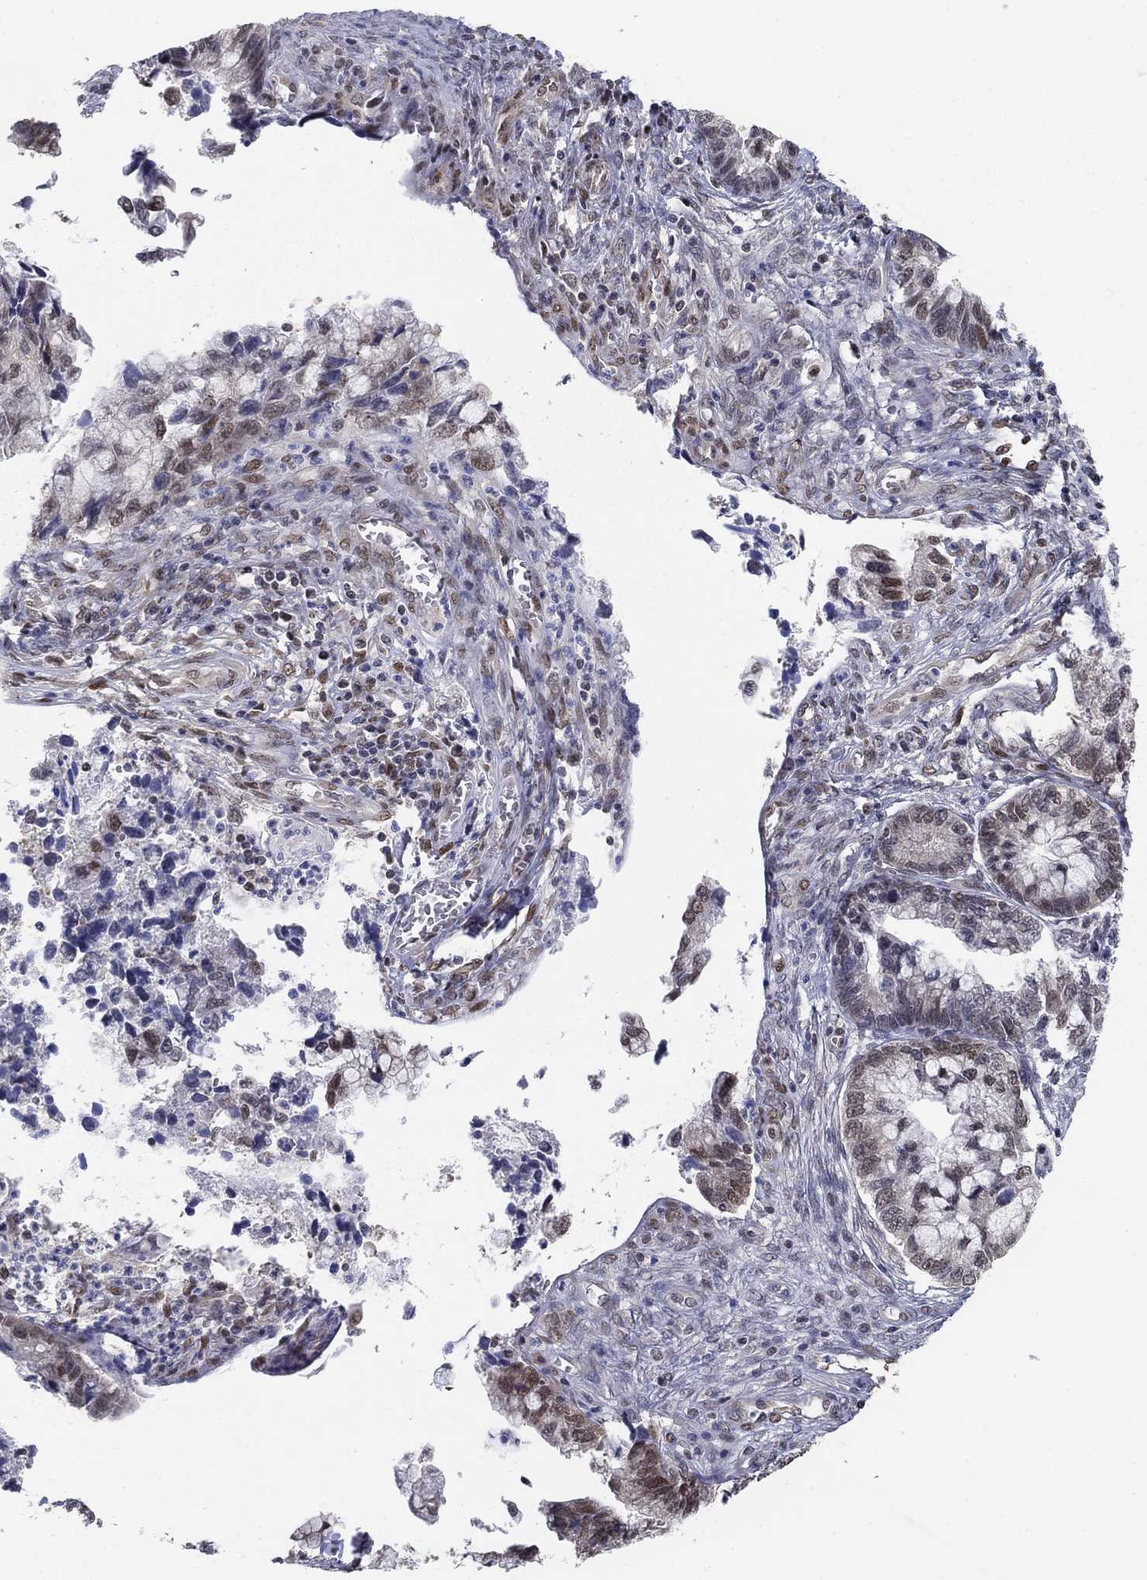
{"staining": {"intensity": "moderate", "quantity": ">75%", "location": "nuclear"}, "tissue": "cervical cancer", "cell_type": "Tumor cells", "image_type": "cancer", "snomed": [{"axis": "morphology", "description": "Adenocarcinoma, NOS"}, {"axis": "topography", "description": "Cervix"}], "caption": "Immunohistochemical staining of adenocarcinoma (cervical) displays medium levels of moderate nuclear expression in about >75% of tumor cells.", "gene": "CENPE", "patient": {"sex": "female", "age": 44}}